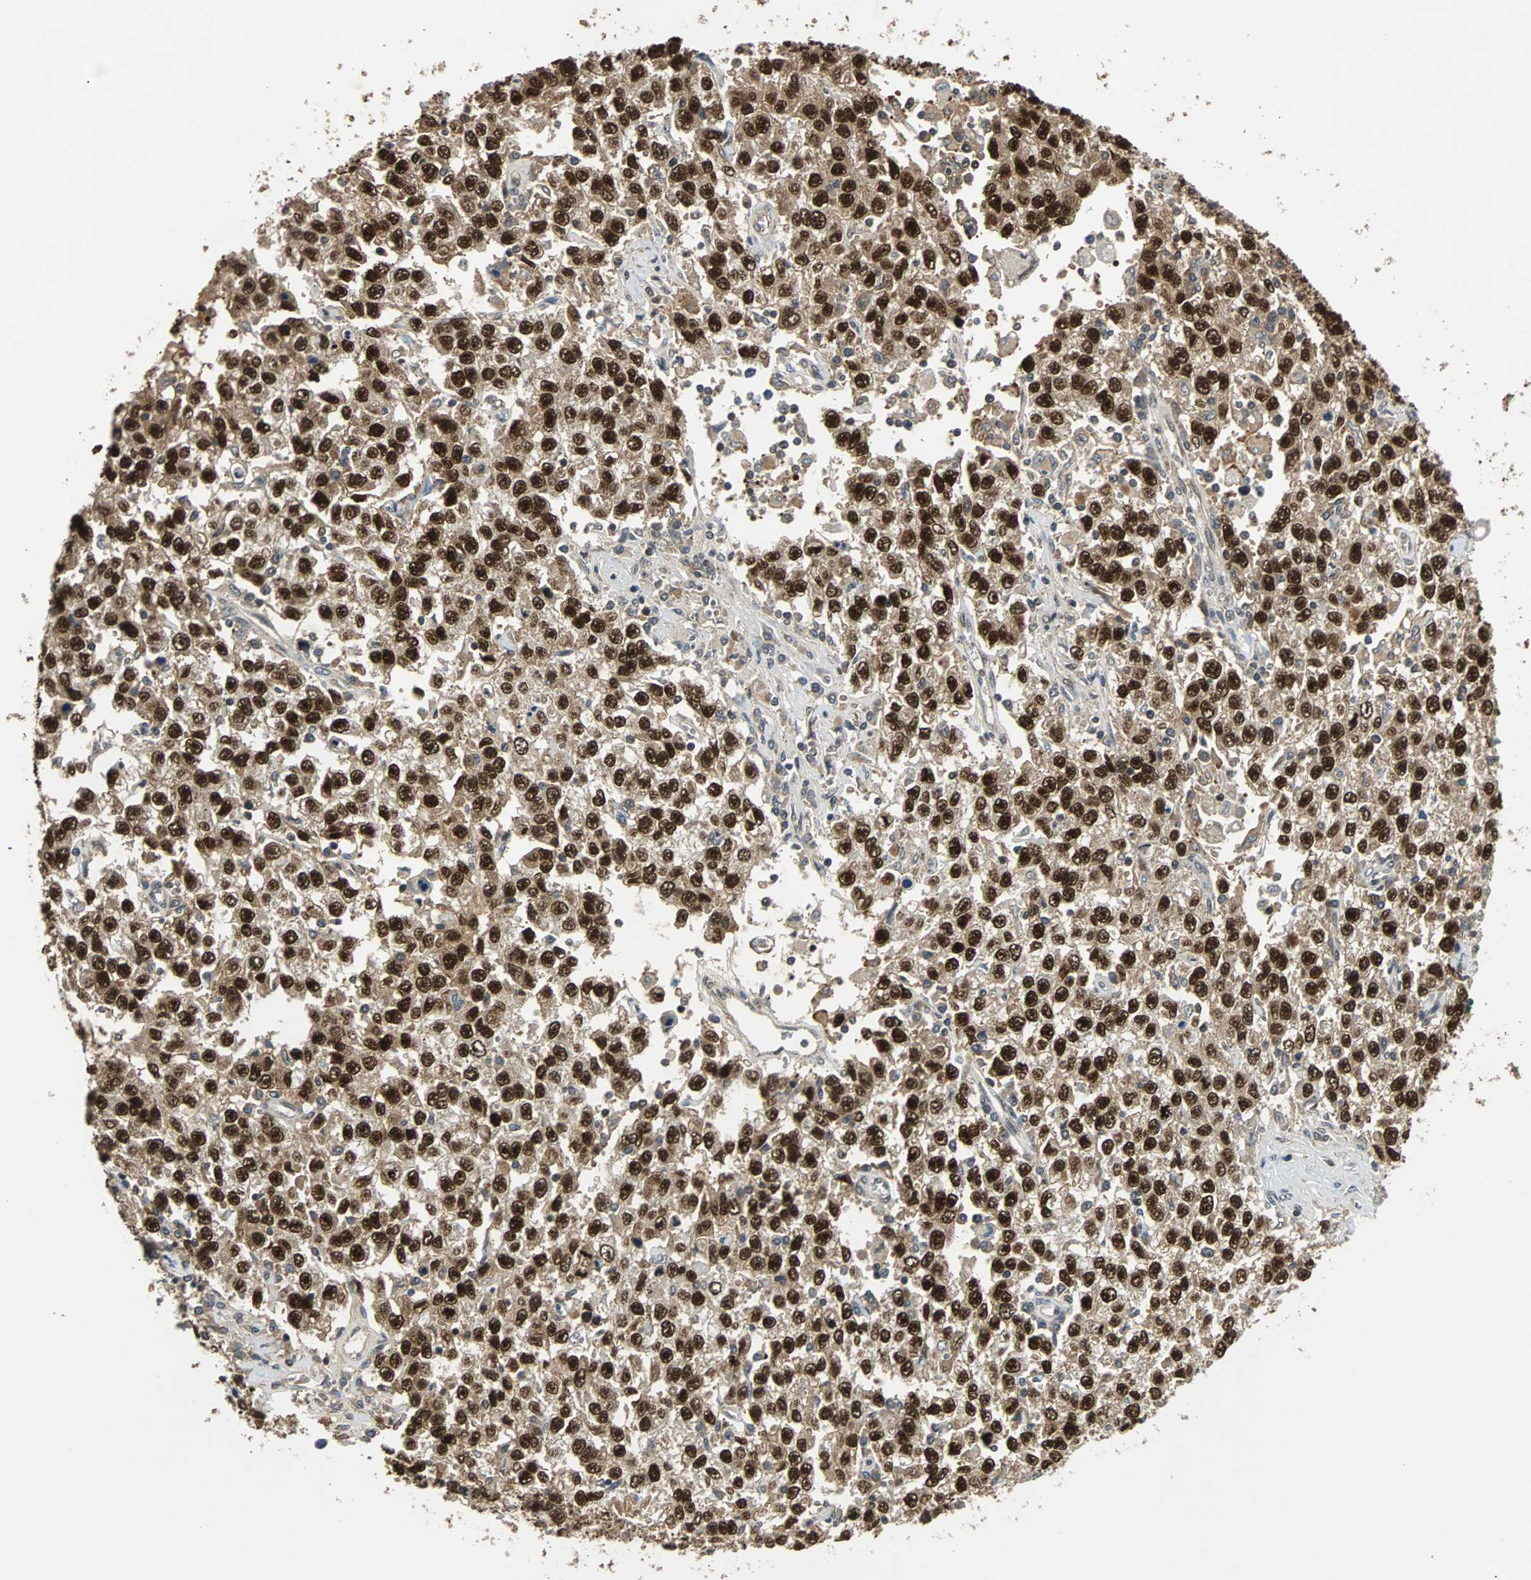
{"staining": {"intensity": "strong", "quantity": ">75%", "location": "cytoplasmic/membranous,nuclear"}, "tissue": "testis cancer", "cell_type": "Tumor cells", "image_type": "cancer", "snomed": [{"axis": "morphology", "description": "Seminoma, NOS"}, {"axis": "topography", "description": "Testis"}], "caption": "This is a histology image of immunohistochemistry (IHC) staining of testis cancer (seminoma), which shows strong positivity in the cytoplasmic/membranous and nuclear of tumor cells.", "gene": "PHC1", "patient": {"sex": "male", "age": 41}}